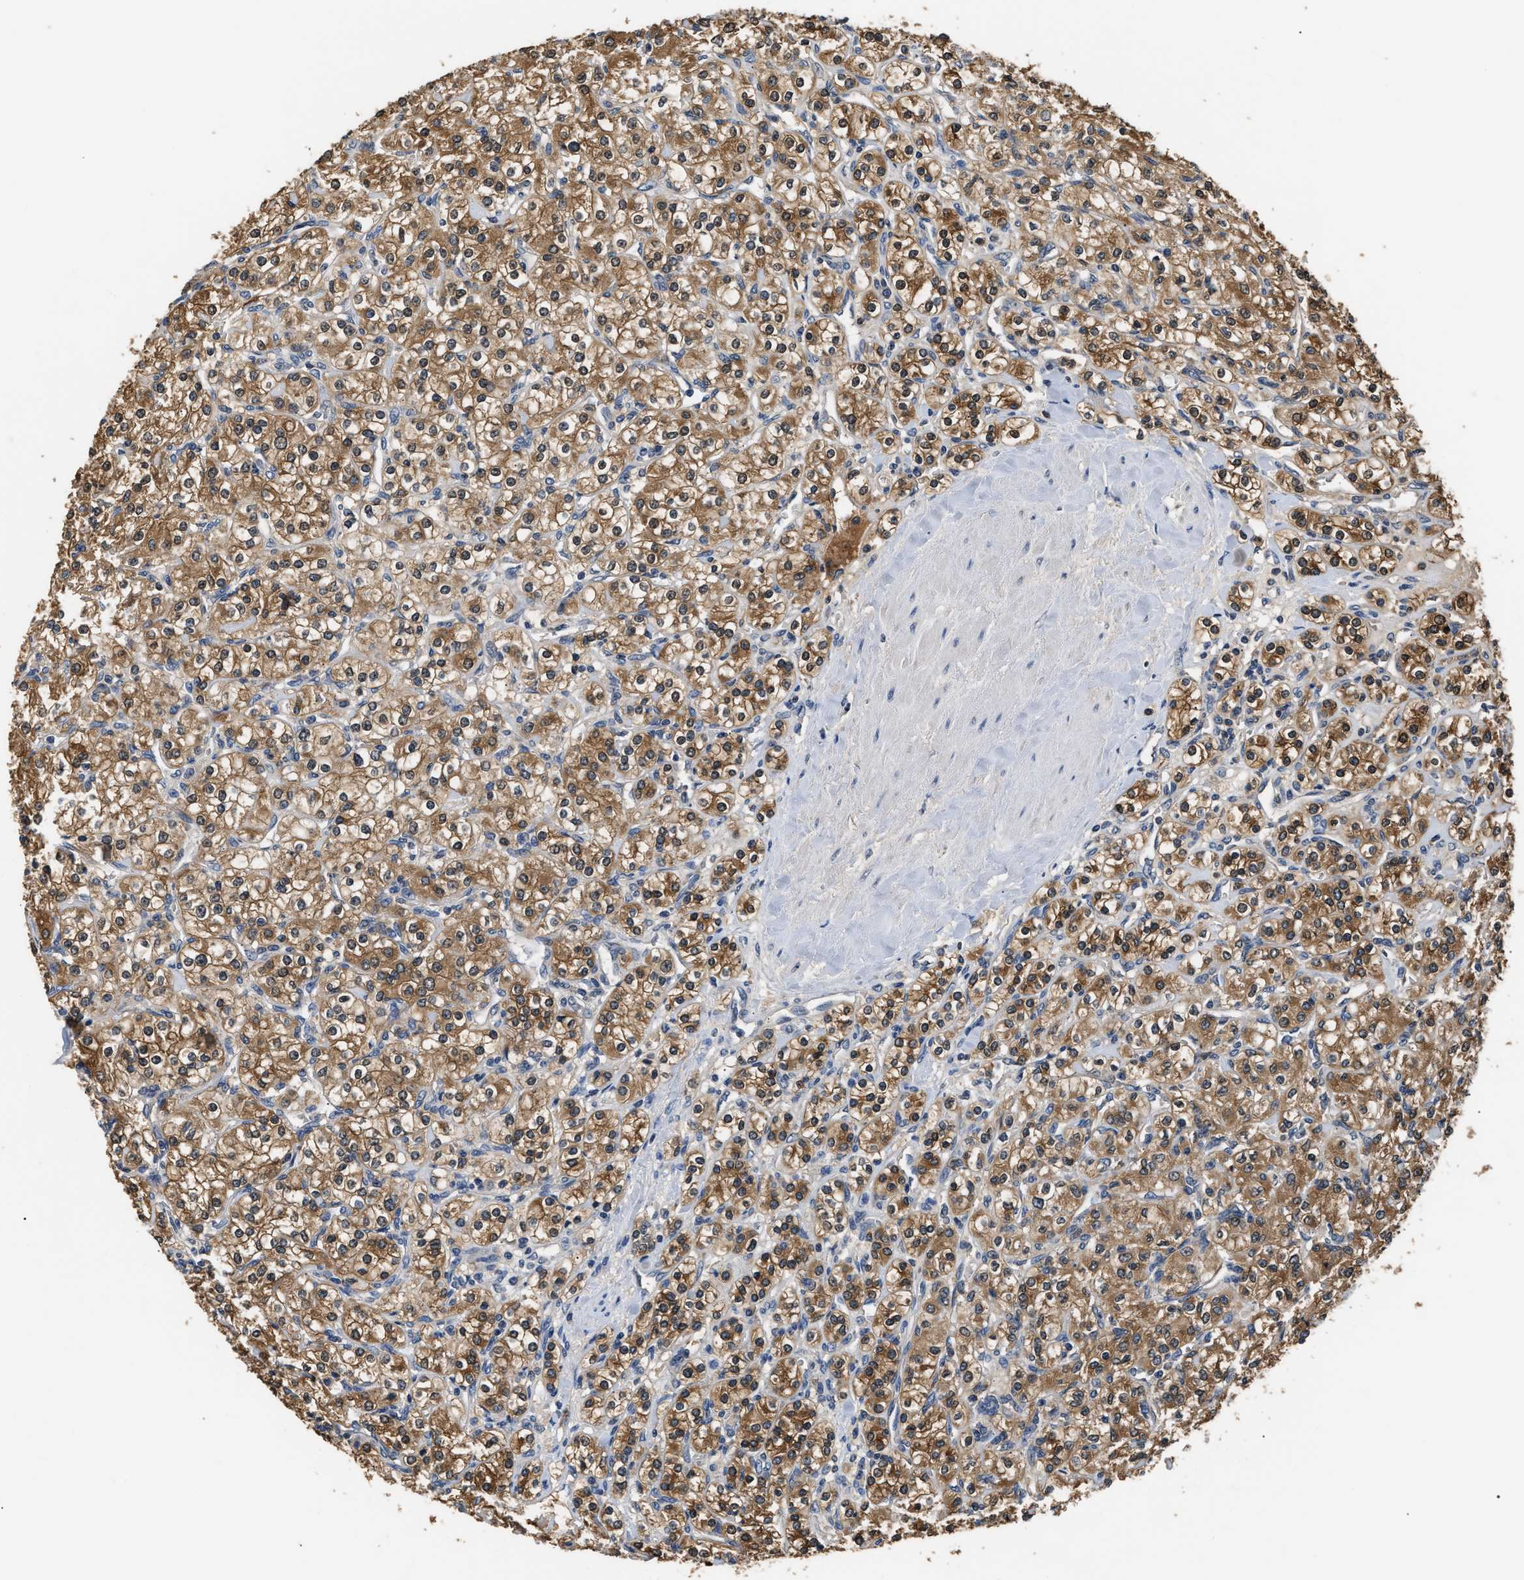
{"staining": {"intensity": "moderate", "quantity": ">75%", "location": "cytoplasmic/membranous"}, "tissue": "renal cancer", "cell_type": "Tumor cells", "image_type": "cancer", "snomed": [{"axis": "morphology", "description": "Adenocarcinoma, NOS"}, {"axis": "topography", "description": "Kidney"}], "caption": "Renal cancer (adenocarcinoma) stained for a protein shows moderate cytoplasmic/membranous positivity in tumor cells.", "gene": "GPI", "patient": {"sex": "male", "age": 77}}